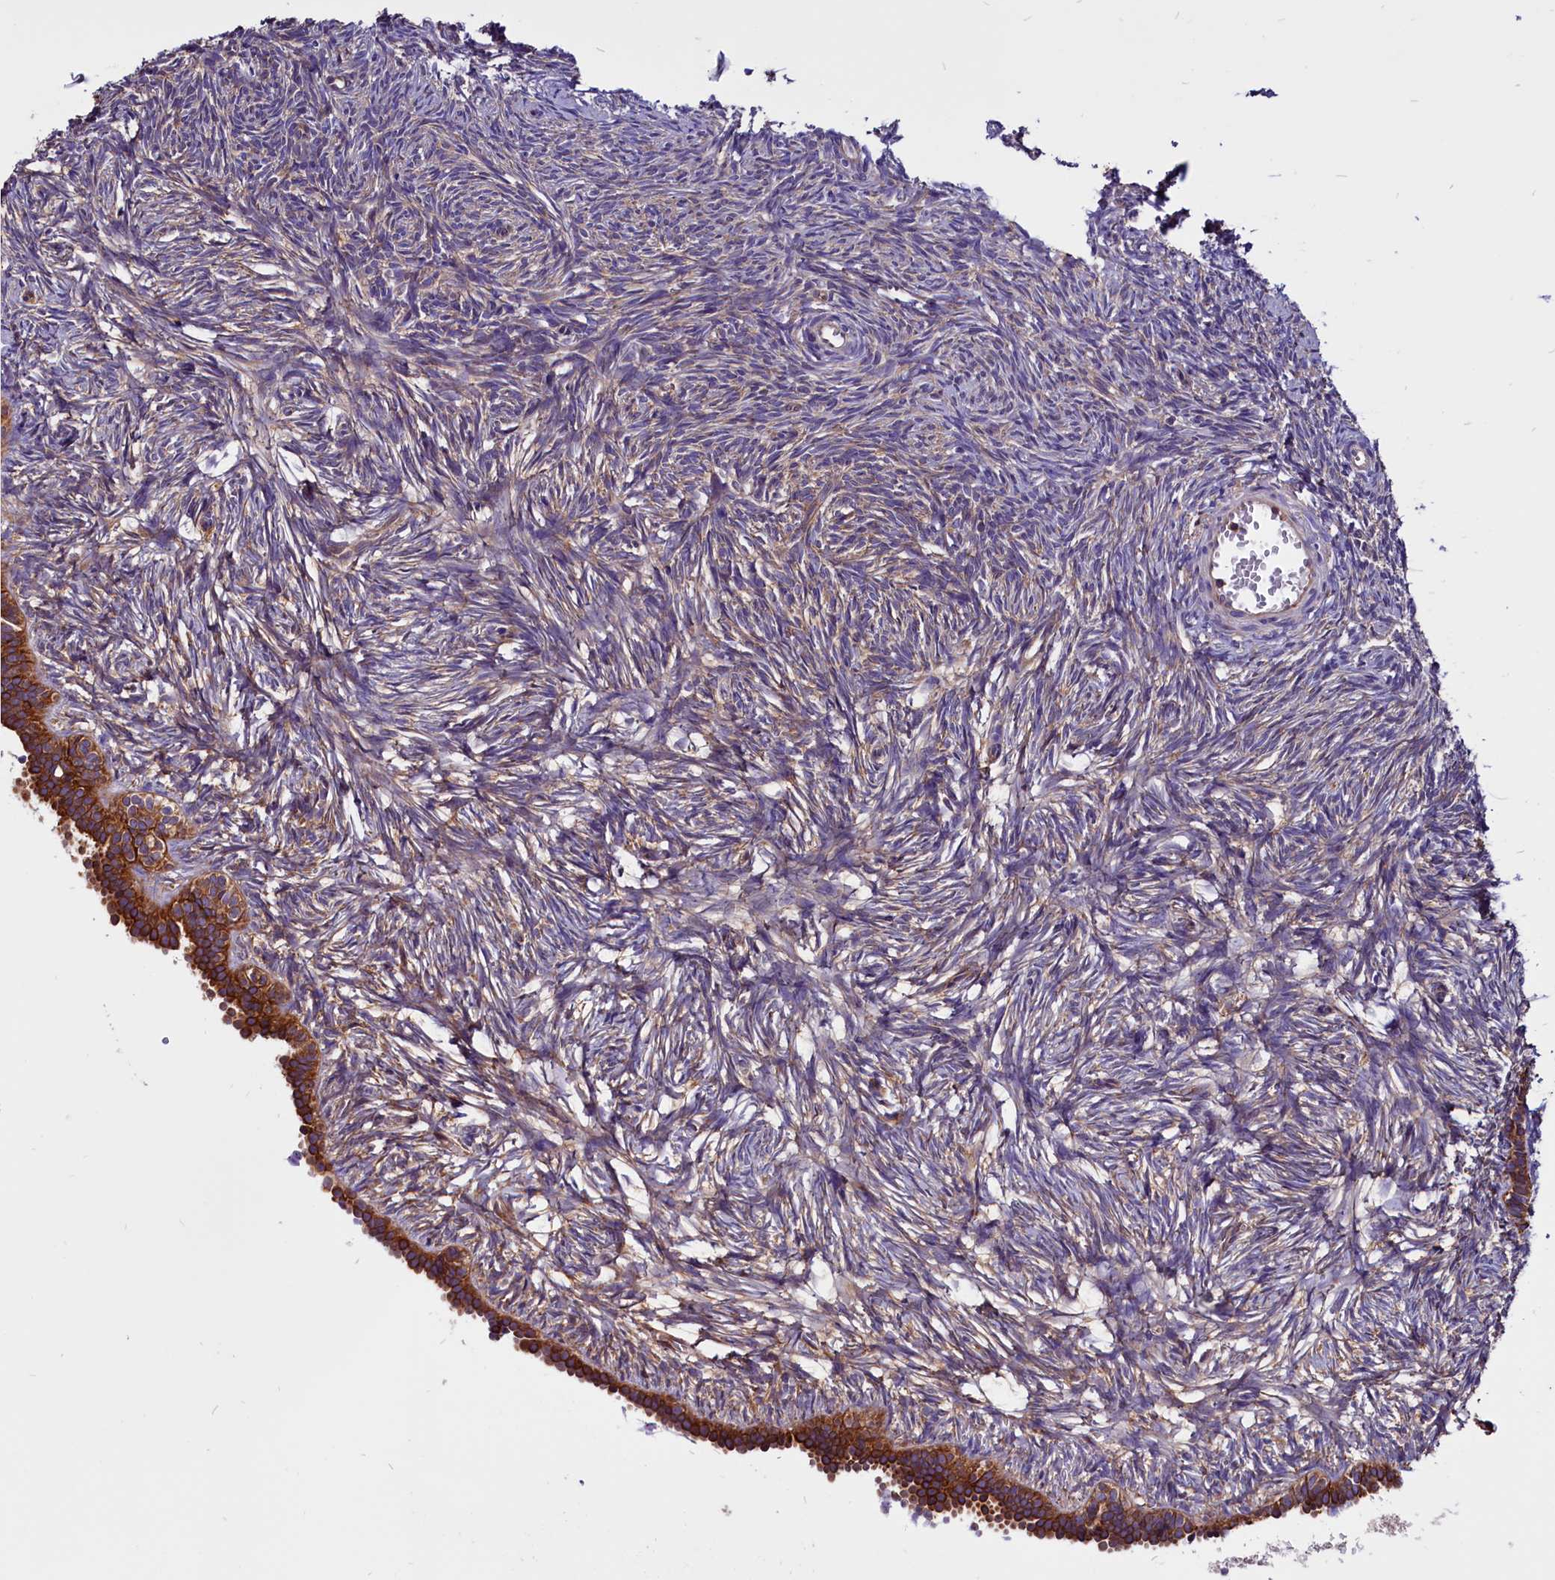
{"staining": {"intensity": "weak", "quantity": ">75%", "location": "cytoplasmic/membranous"}, "tissue": "ovary", "cell_type": "Ovarian stroma cells", "image_type": "normal", "snomed": [{"axis": "morphology", "description": "Normal tissue, NOS"}, {"axis": "topography", "description": "Ovary"}], "caption": "Normal ovary was stained to show a protein in brown. There is low levels of weak cytoplasmic/membranous positivity in approximately >75% of ovarian stroma cells. (Brightfield microscopy of DAB IHC at high magnification).", "gene": "EIF3G", "patient": {"sex": "female", "age": 51}}